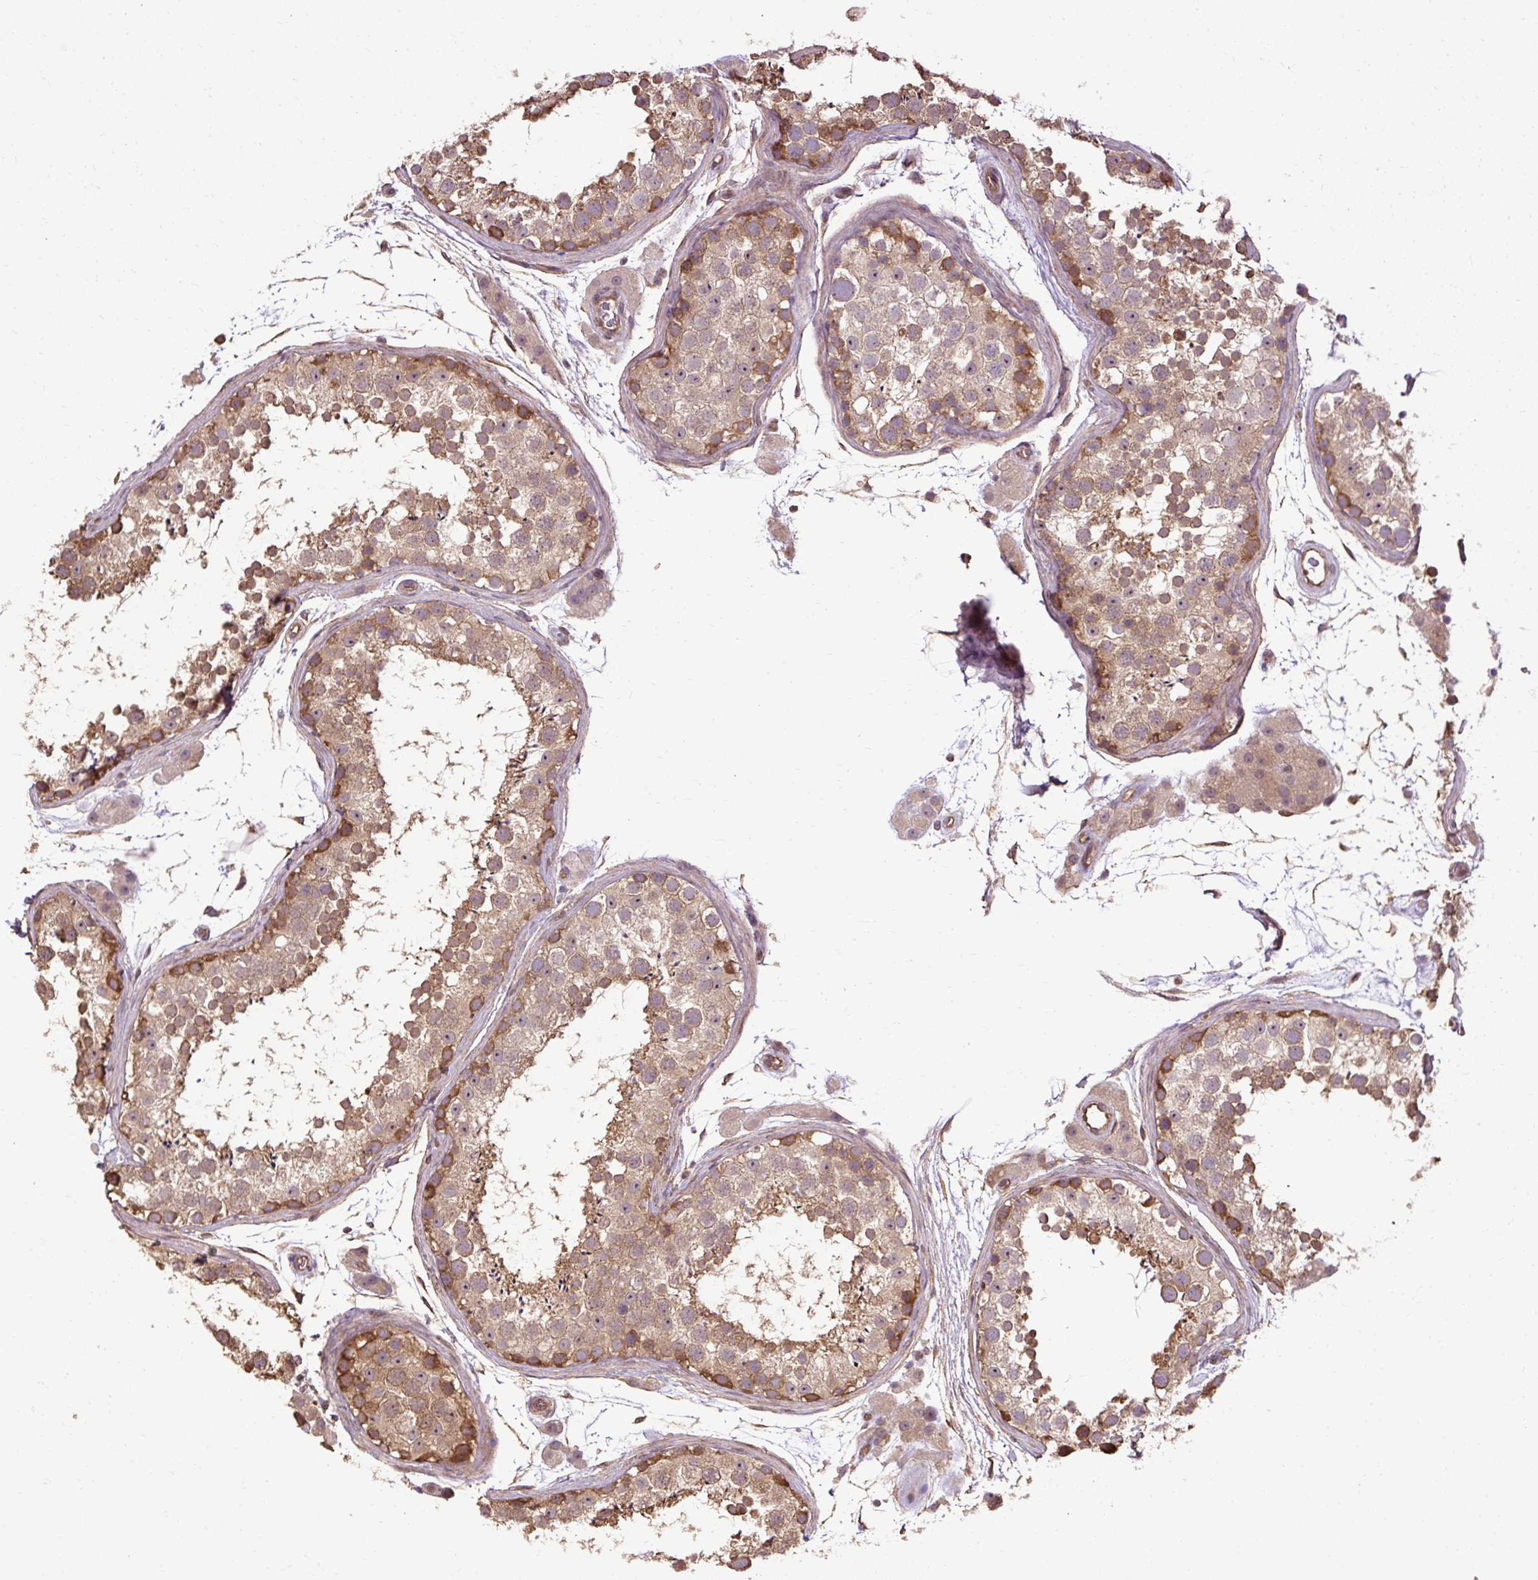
{"staining": {"intensity": "moderate", "quantity": ">75%", "location": "cytoplasmic/membranous"}, "tissue": "testis", "cell_type": "Cells in seminiferous ducts", "image_type": "normal", "snomed": [{"axis": "morphology", "description": "Normal tissue, NOS"}, {"axis": "topography", "description": "Testis"}], "caption": "The micrograph shows a brown stain indicating the presence of a protein in the cytoplasmic/membranous of cells in seminiferous ducts in testis. Nuclei are stained in blue.", "gene": "FLRT1", "patient": {"sex": "male", "age": 41}}